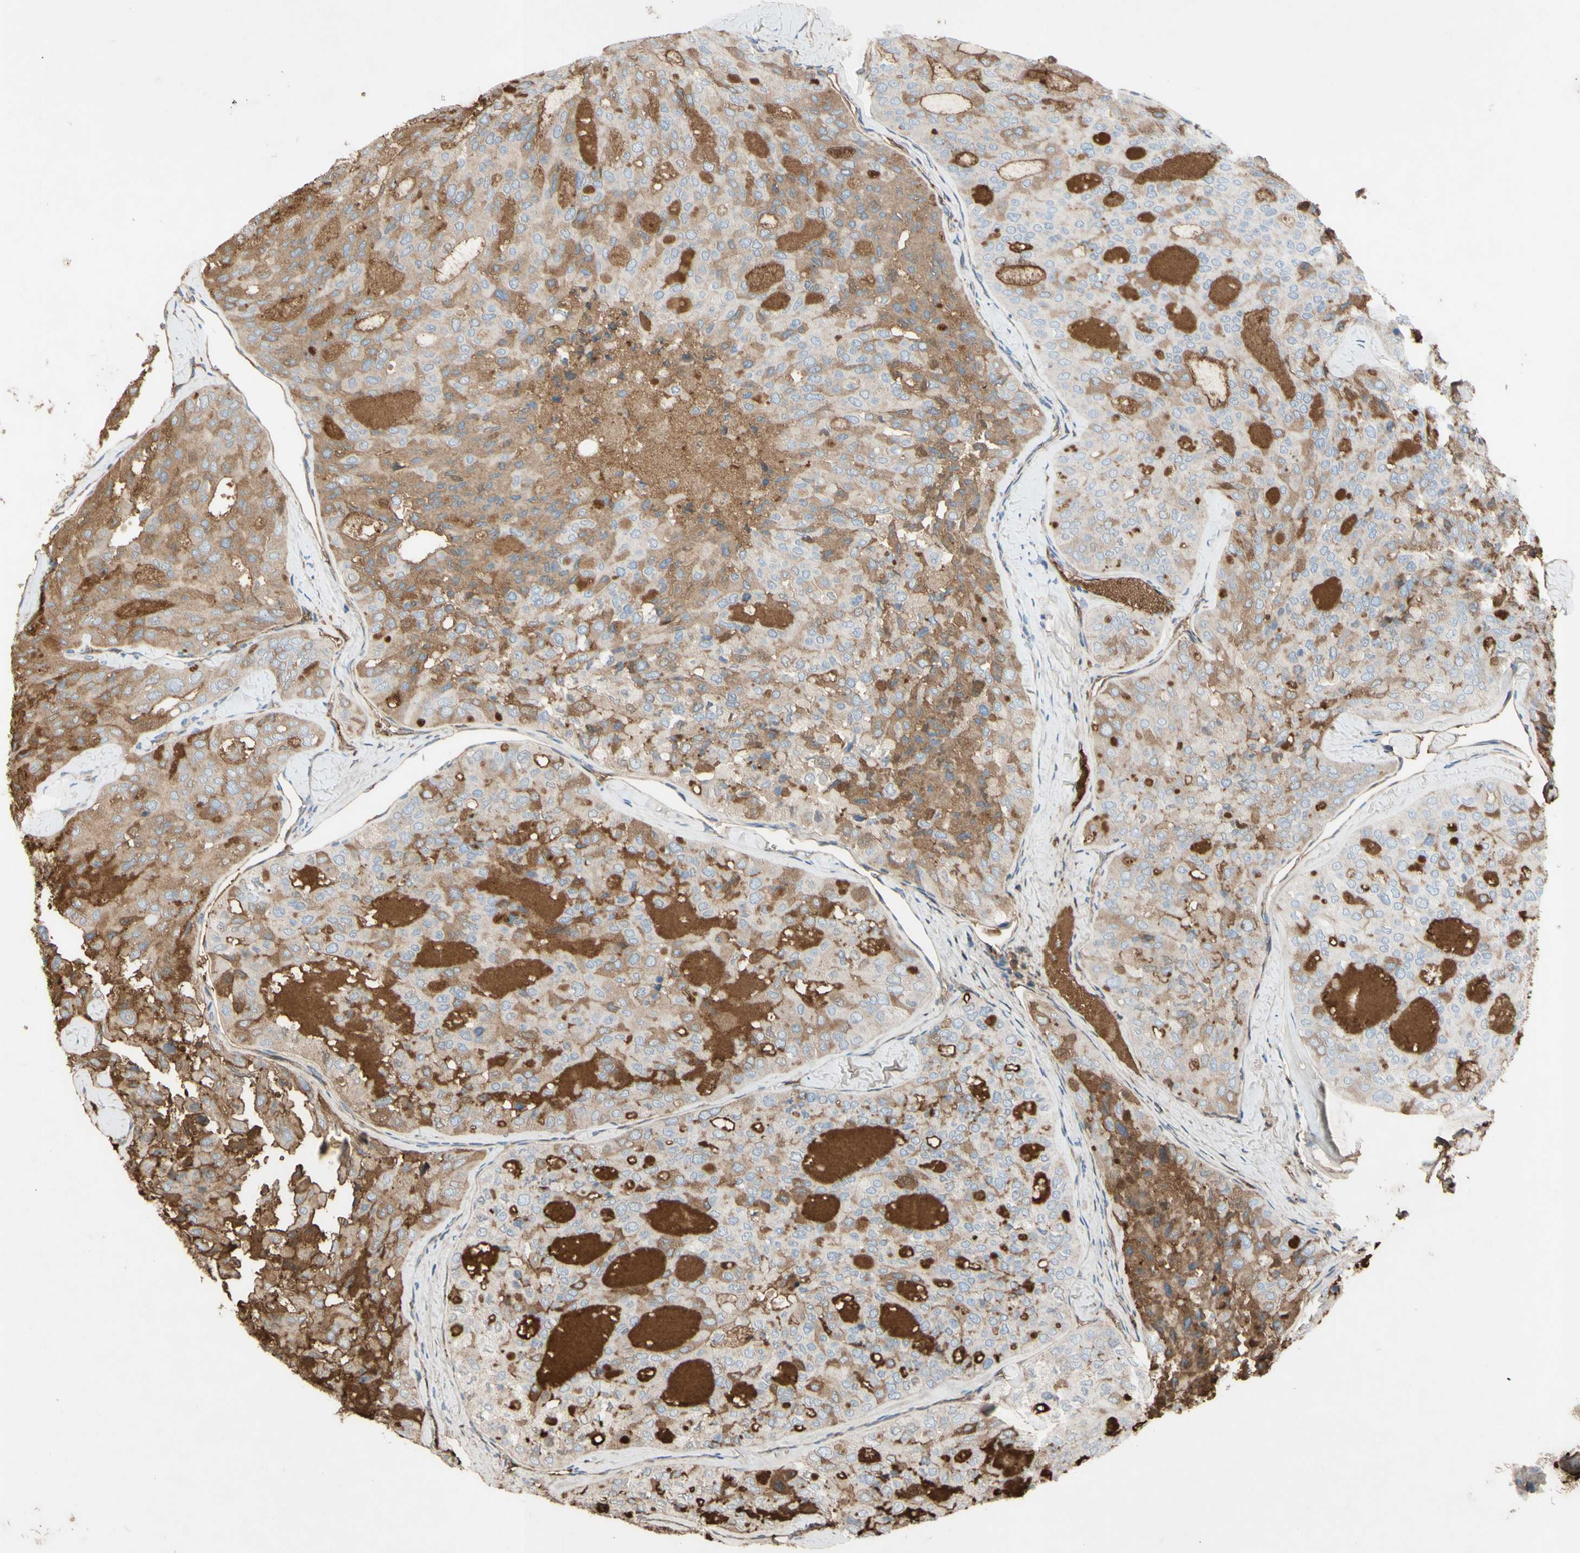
{"staining": {"intensity": "moderate", "quantity": "25%-75%", "location": "cytoplasmic/membranous"}, "tissue": "thyroid cancer", "cell_type": "Tumor cells", "image_type": "cancer", "snomed": [{"axis": "morphology", "description": "Follicular adenoma carcinoma, NOS"}, {"axis": "topography", "description": "Thyroid gland"}], "caption": "Tumor cells display moderate cytoplasmic/membranous expression in about 25%-75% of cells in thyroid cancer.", "gene": "TIMP2", "patient": {"sex": "male", "age": 75}}